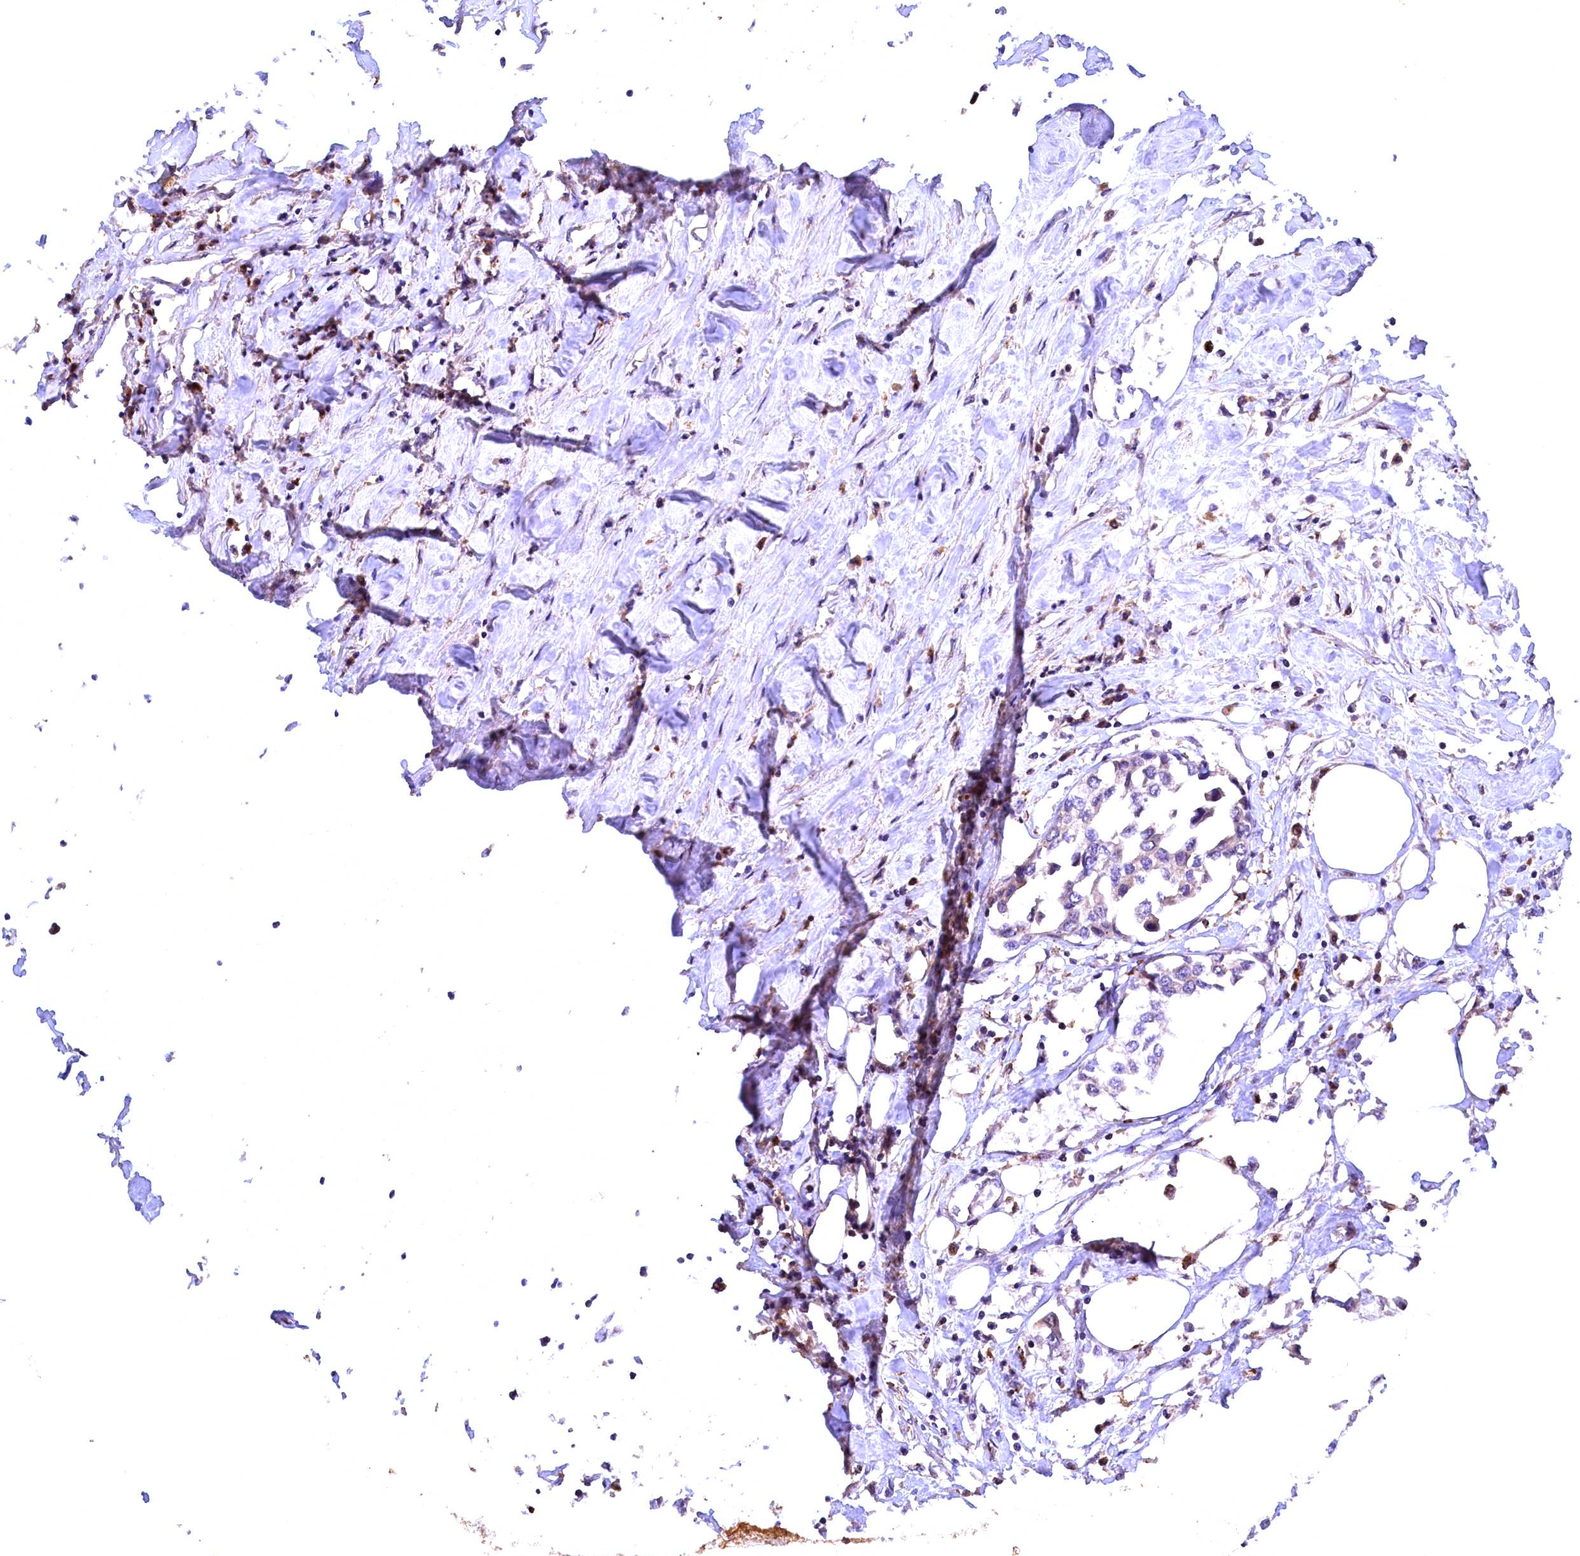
{"staining": {"intensity": "weak", "quantity": "<25%", "location": "cytoplasmic/membranous"}, "tissue": "urothelial cancer", "cell_type": "Tumor cells", "image_type": "cancer", "snomed": [{"axis": "morphology", "description": "Urothelial carcinoma, High grade"}, {"axis": "topography", "description": "Urinary bladder"}], "caption": "Immunohistochemistry (IHC) photomicrograph of neoplastic tissue: human high-grade urothelial carcinoma stained with DAB exhibits no significant protein expression in tumor cells. (DAB (3,3'-diaminobenzidine) immunohistochemistry (IHC) with hematoxylin counter stain).", "gene": "NAIP", "patient": {"sex": "male", "age": 64}}